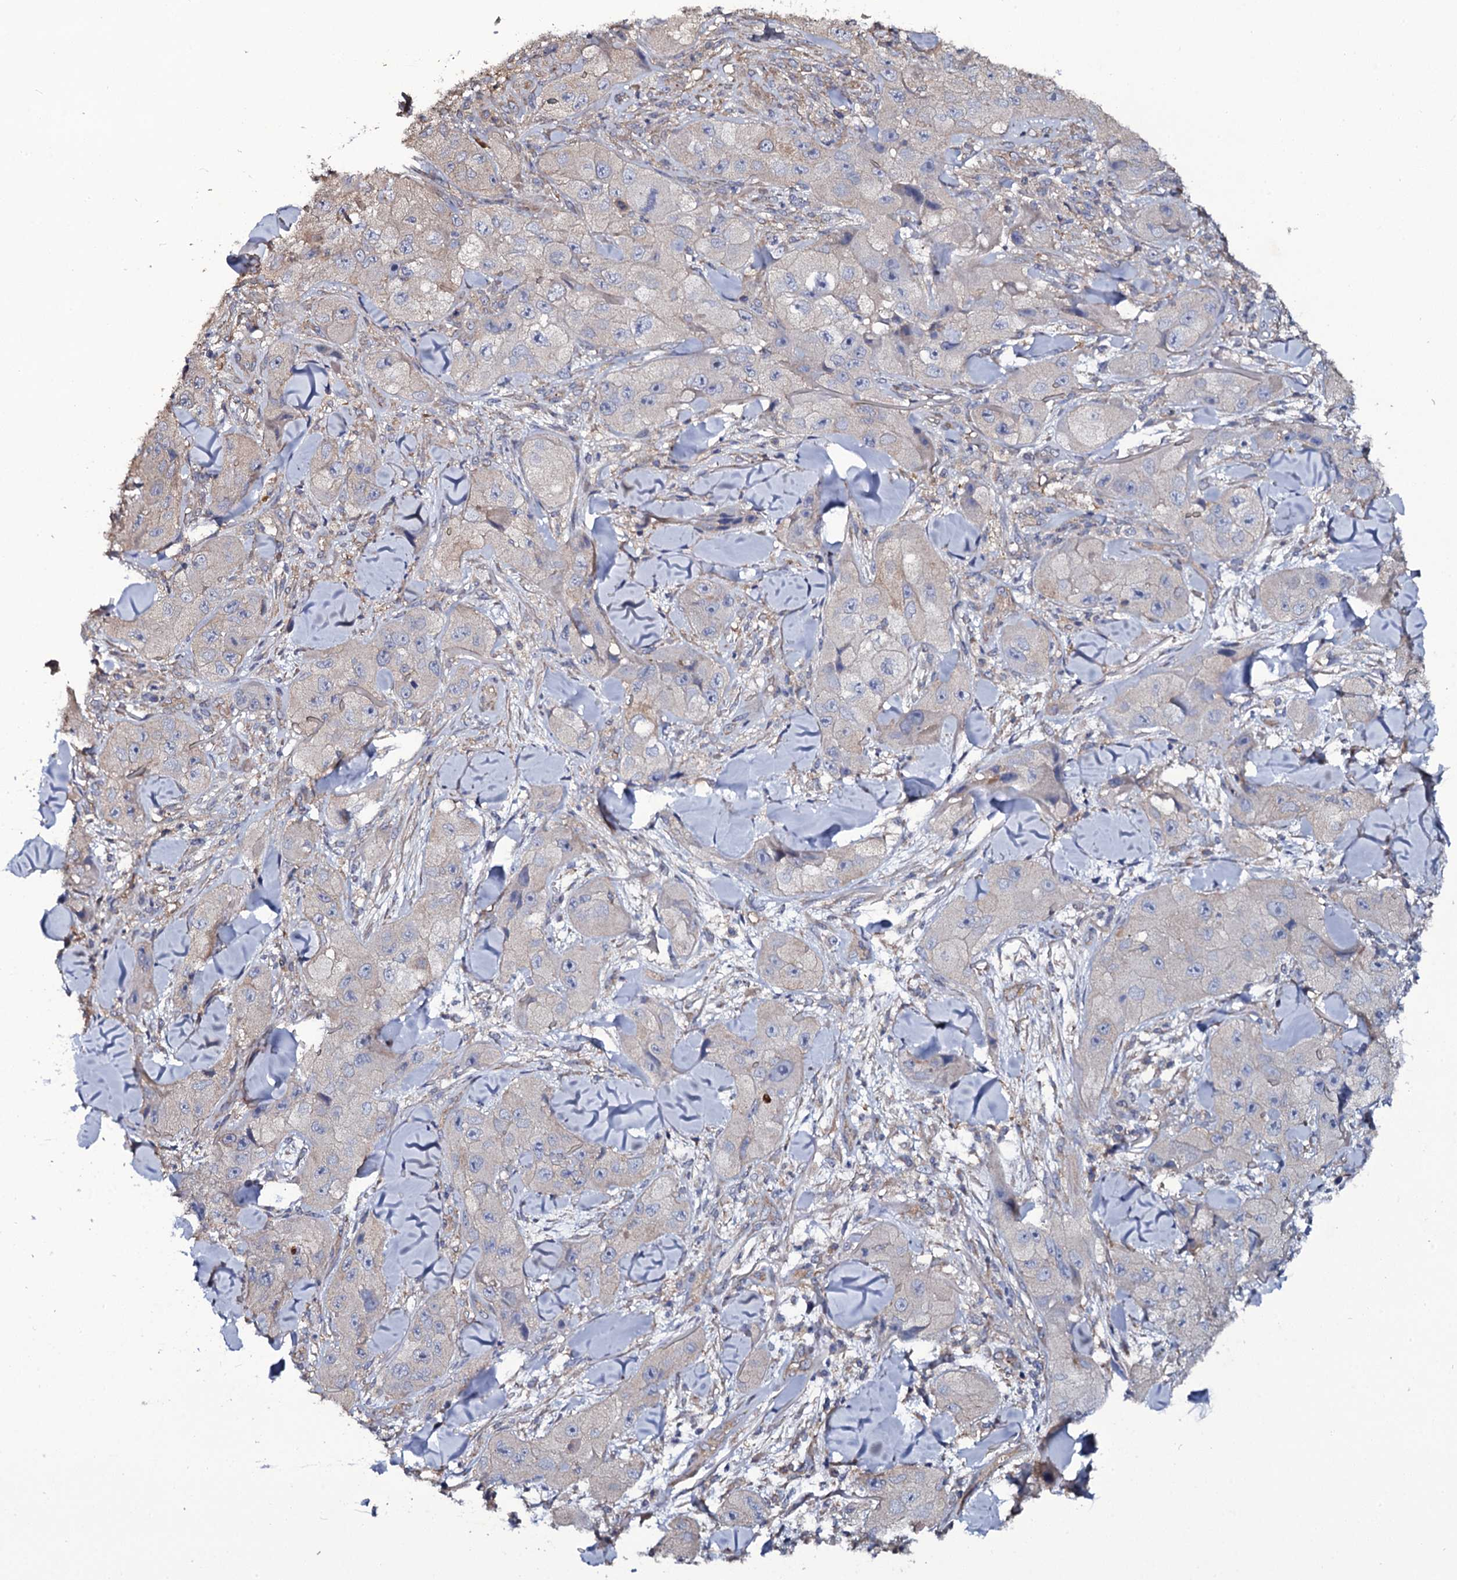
{"staining": {"intensity": "negative", "quantity": "none", "location": "none"}, "tissue": "skin cancer", "cell_type": "Tumor cells", "image_type": "cancer", "snomed": [{"axis": "morphology", "description": "Squamous cell carcinoma, NOS"}, {"axis": "topography", "description": "Skin"}, {"axis": "topography", "description": "Subcutis"}], "caption": "Human skin squamous cell carcinoma stained for a protein using immunohistochemistry displays no staining in tumor cells.", "gene": "TTC23", "patient": {"sex": "male", "age": 73}}